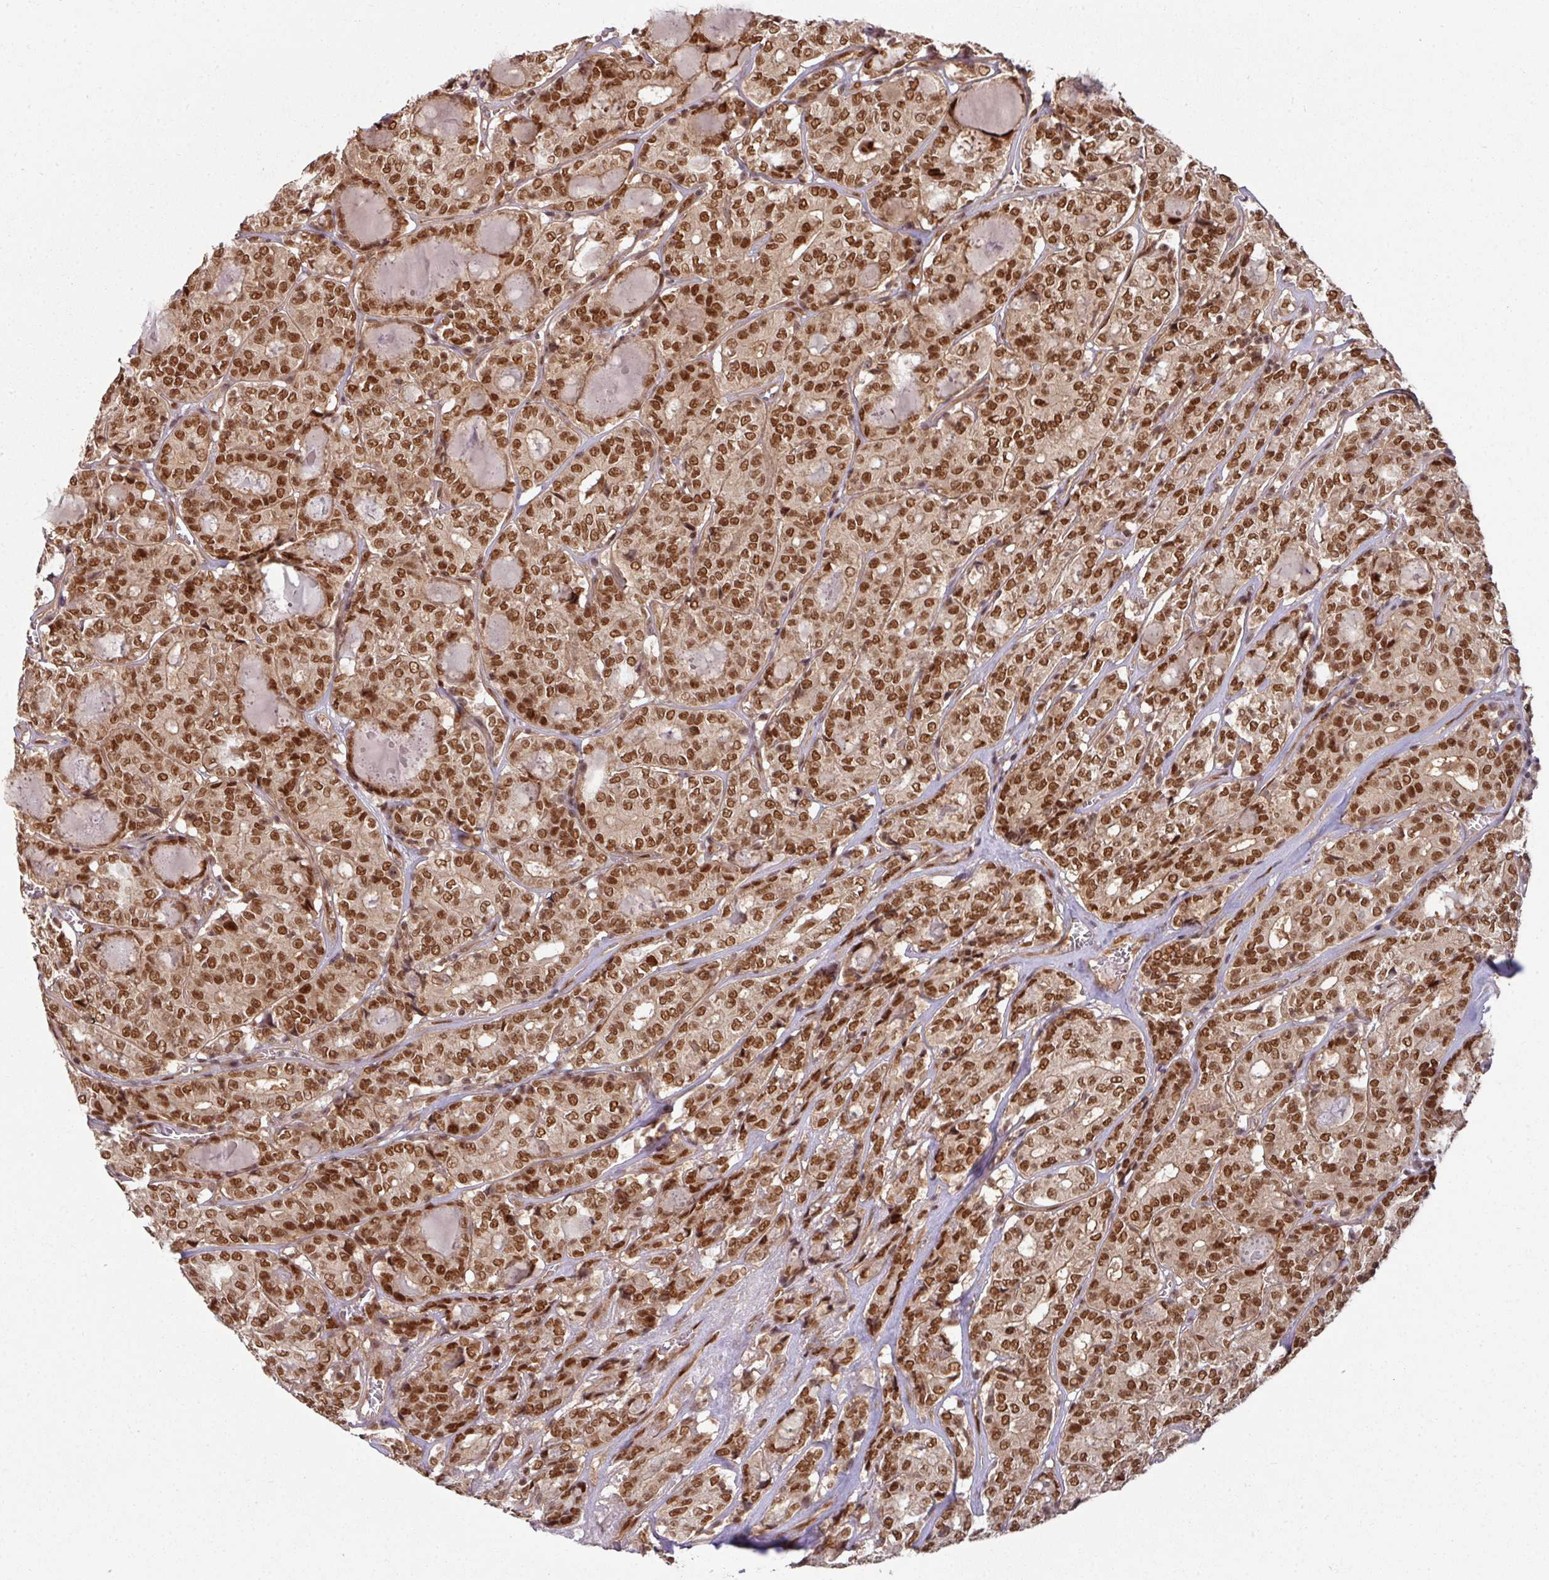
{"staining": {"intensity": "strong", "quantity": ">75%", "location": "nuclear"}, "tissue": "thyroid cancer", "cell_type": "Tumor cells", "image_type": "cancer", "snomed": [{"axis": "morphology", "description": "Papillary adenocarcinoma, NOS"}, {"axis": "topography", "description": "Thyroid gland"}], "caption": "A brown stain shows strong nuclear expression of a protein in thyroid papillary adenocarcinoma tumor cells.", "gene": "SIK3", "patient": {"sex": "female", "age": 72}}